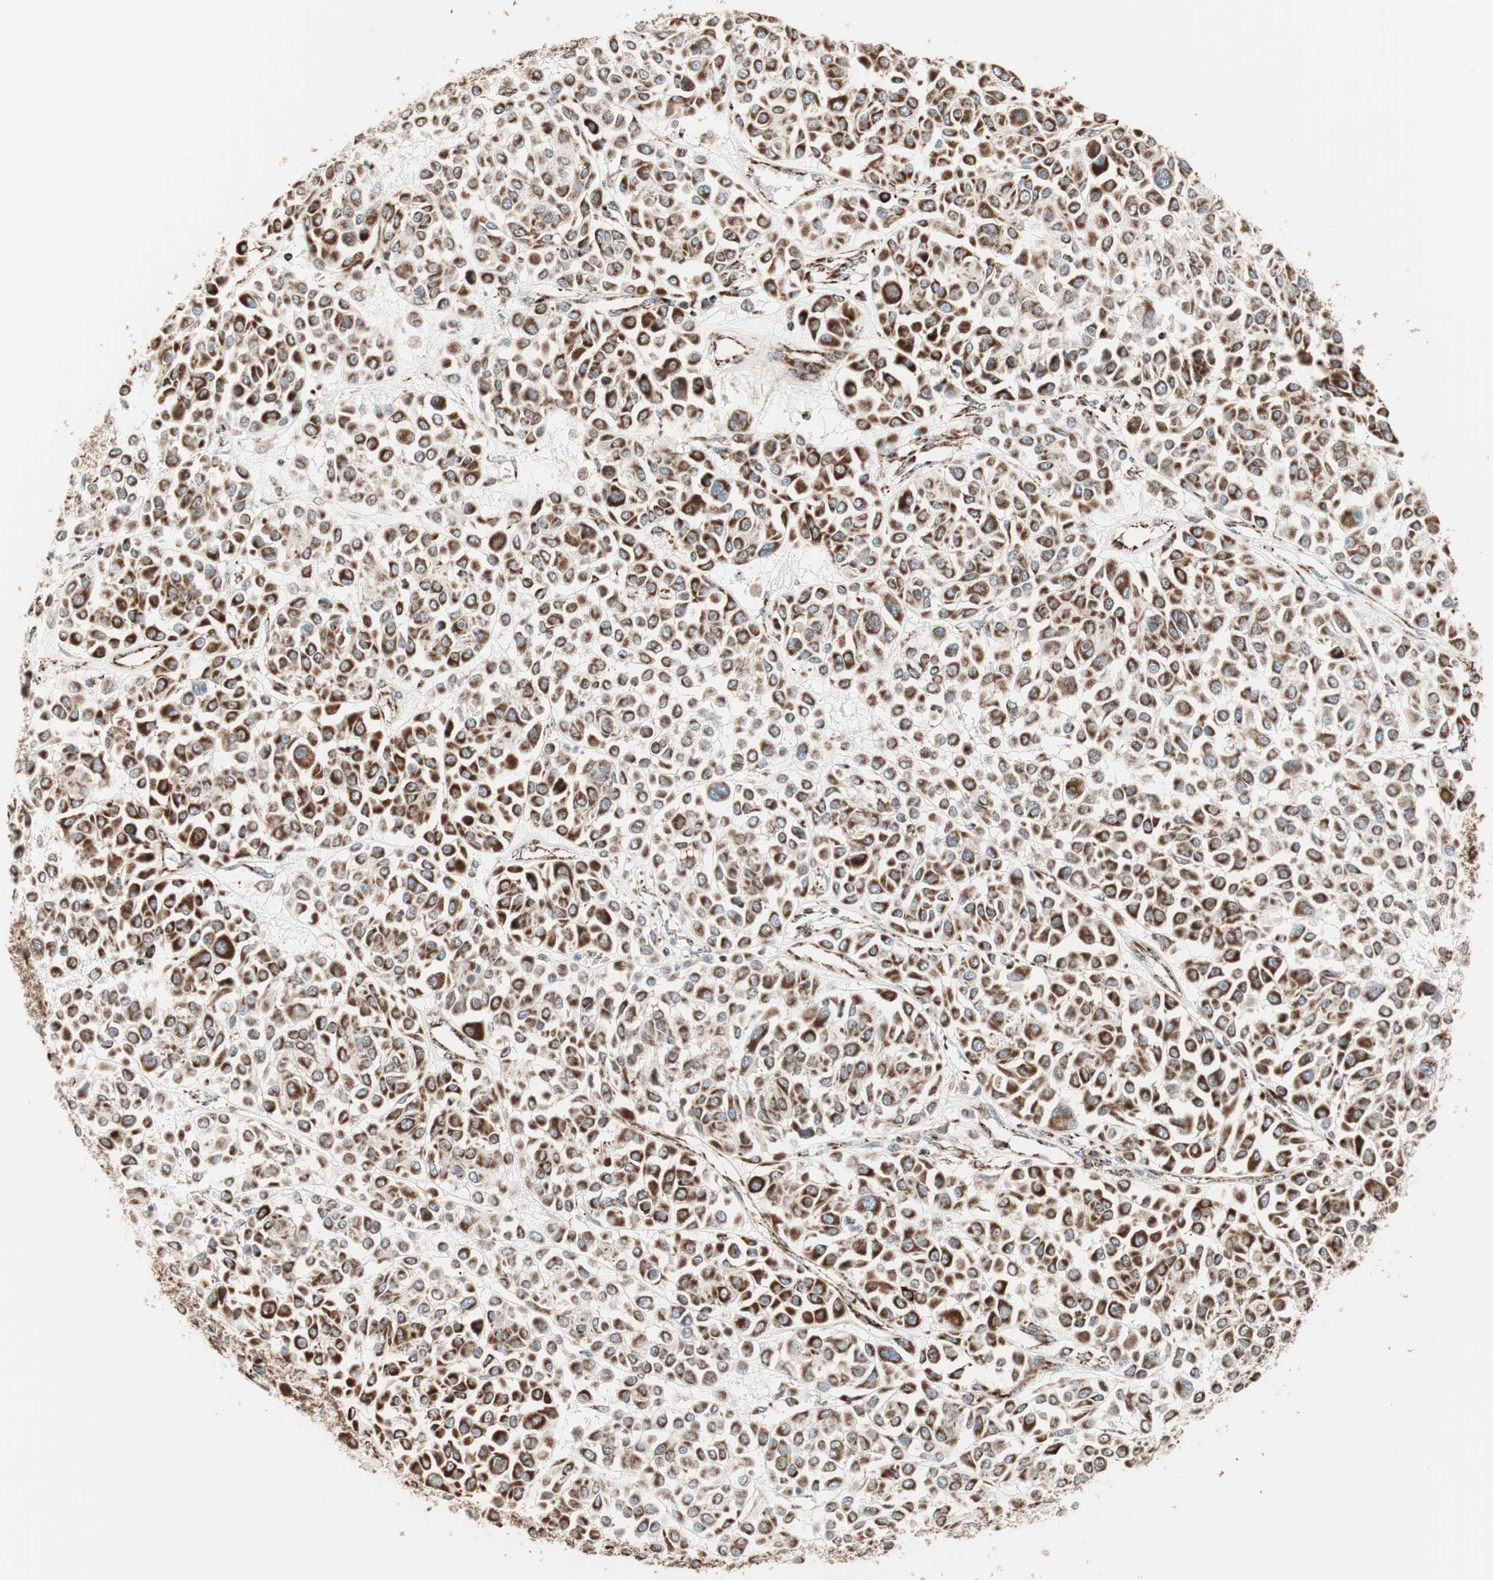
{"staining": {"intensity": "strong", "quantity": ">75%", "location": "cytoplasmic/membranous"}, "tissue": "melanoma", "cell_type": "Tumor cells", "image_type": "cancer", "snomed": [{"axis": "morphology", "description": "Malignant melanoma, Metastatic site"}, {"axis": "topography", "description": "Soft tissue"}], "caption": "Immunohistochemical staining of melanoma displays high levels of strong cytoplasmic/membranous staining in approximately >75% of tumor cells. (DAB IHC with brightfield microscopy, high magnification).", "gene": "TOMM22", "patient": {"sex": "male", "age": 41}}